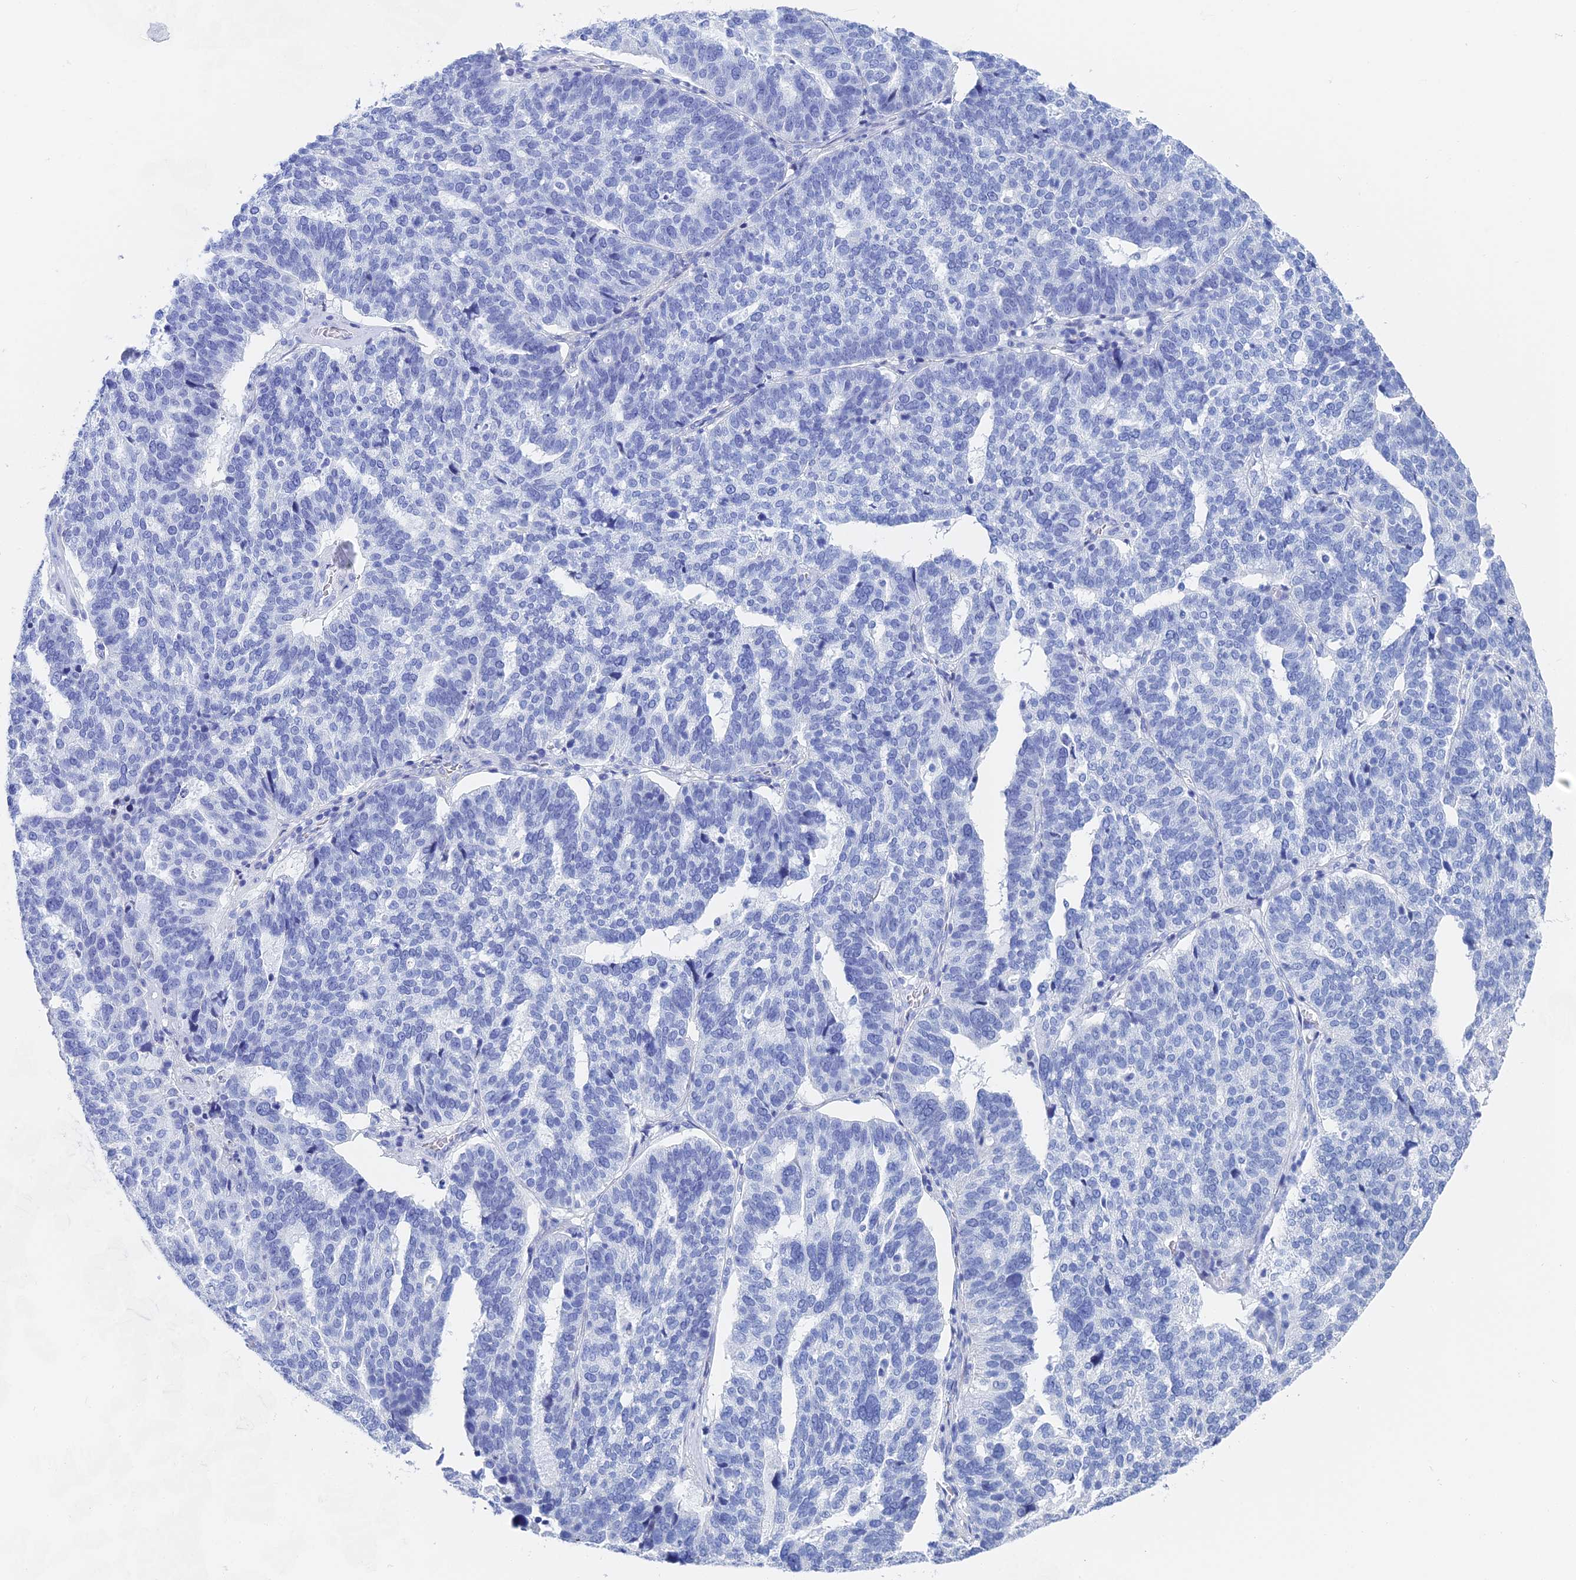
{"staining": {"intensity": "negative", "quantity": "none", "location": "none"}, "tissue": "ovarian cancer", "cell_type": "Tumor cells", "image_type": "cancer", "snomed": [{"axis": "morphology", "description": "Cystadenocarcinoma, serous, NOS"}, {"axis": "topography", "description": "Ovary"}], "caption": "Immunohistochemistry (IHC) of ovarian serous cystadenocarcinoma demonstrates no expression in tumor cells.", "gene": "KCNK18", "patient": {"sex": "female", "age": 59}}